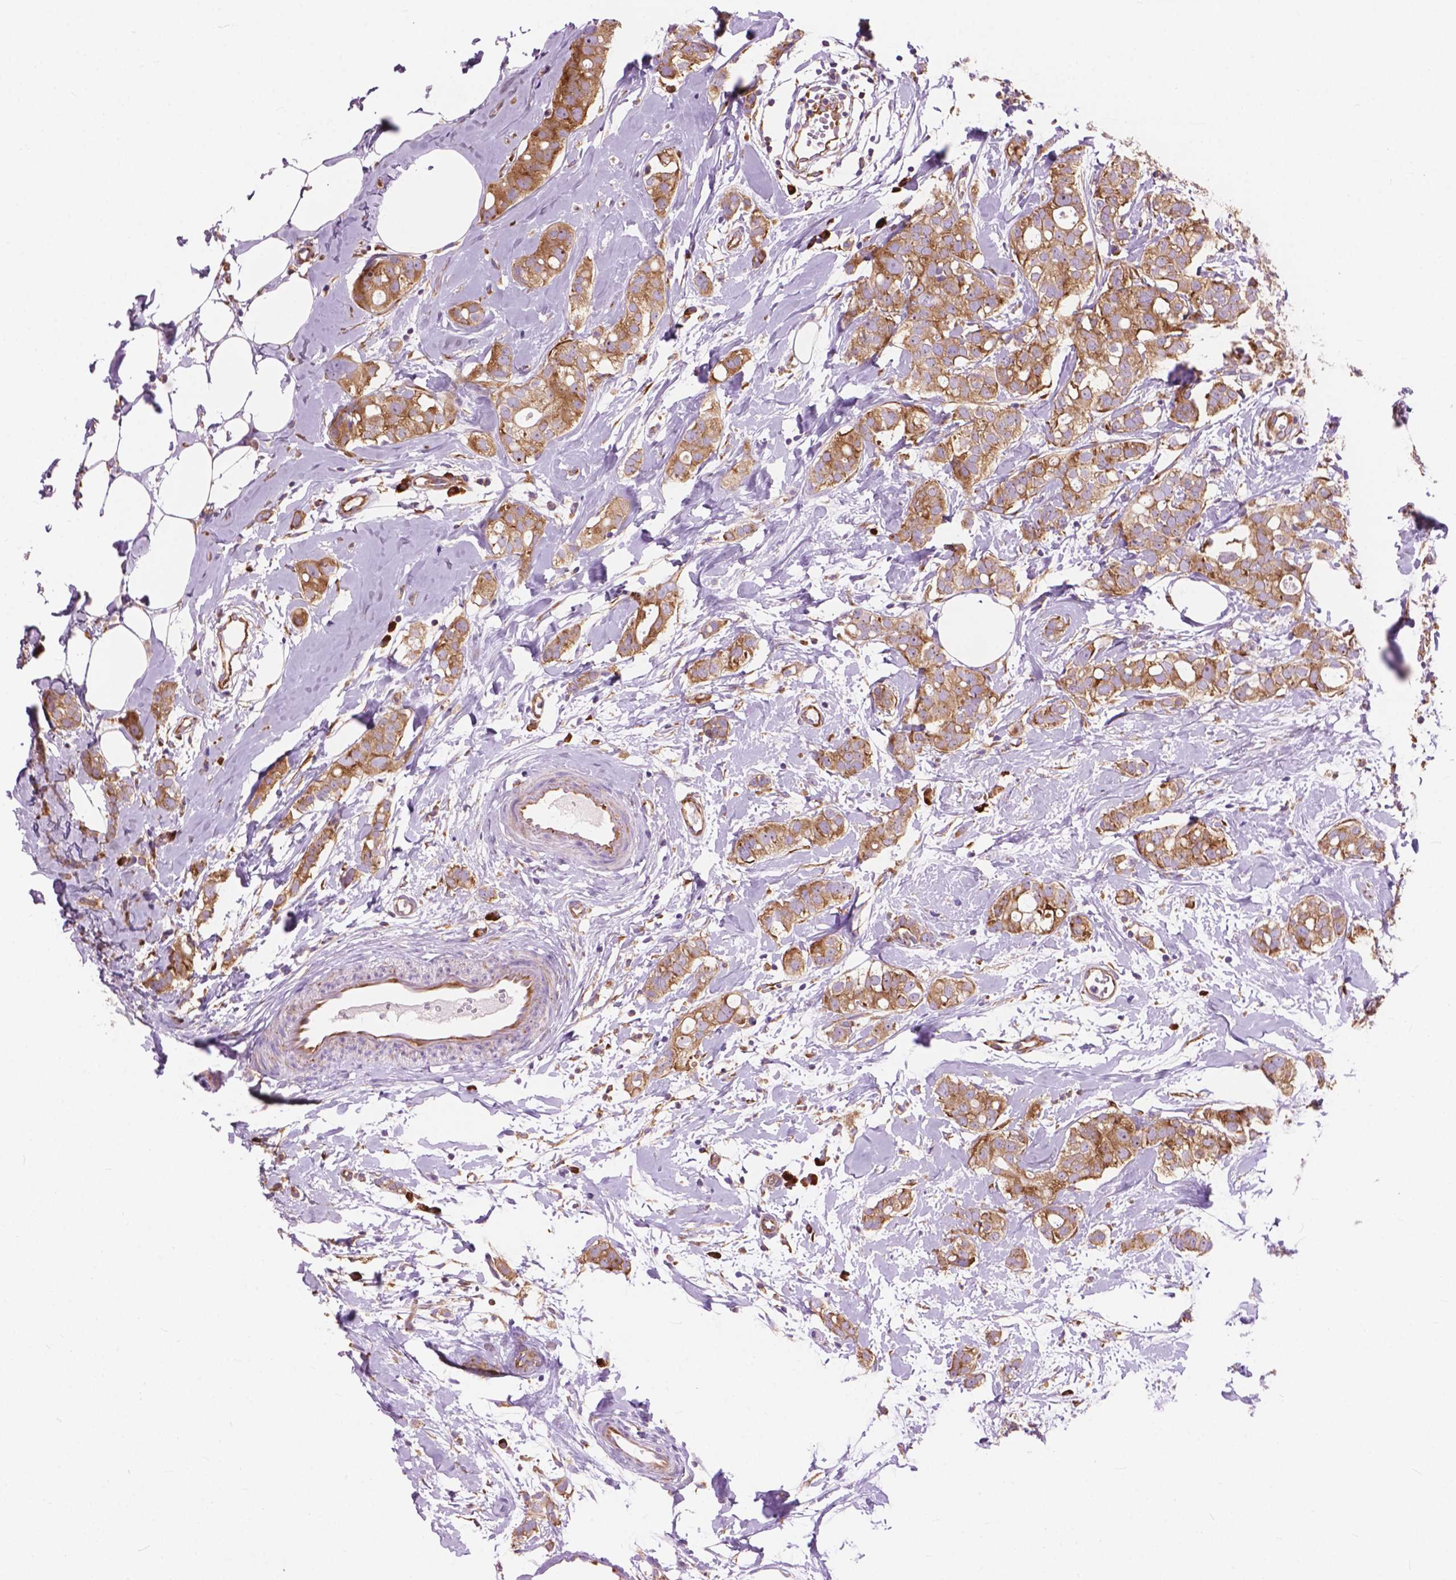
{"staining": {"intensity": "moderate", "quantity": "25%-75%", "location": "cytoplasmic/membranous"}, "tissue": "breast cancer", "cell_type": "Tumor cells", "image_type": "cancer", "snomed": [{"axis": "morphology", "description": "Duct carcinoma"}, {"axis": "topography", "description": "Breast"}], "caption": "Protein staining of breast invasive ductal carcinoma tissue displays moderate cytoplasmic/membranous staining in approximately 25%-75% of tumor cells.", "gene": "RPL37A", "patient": {"sex": "female", "age": 40}}